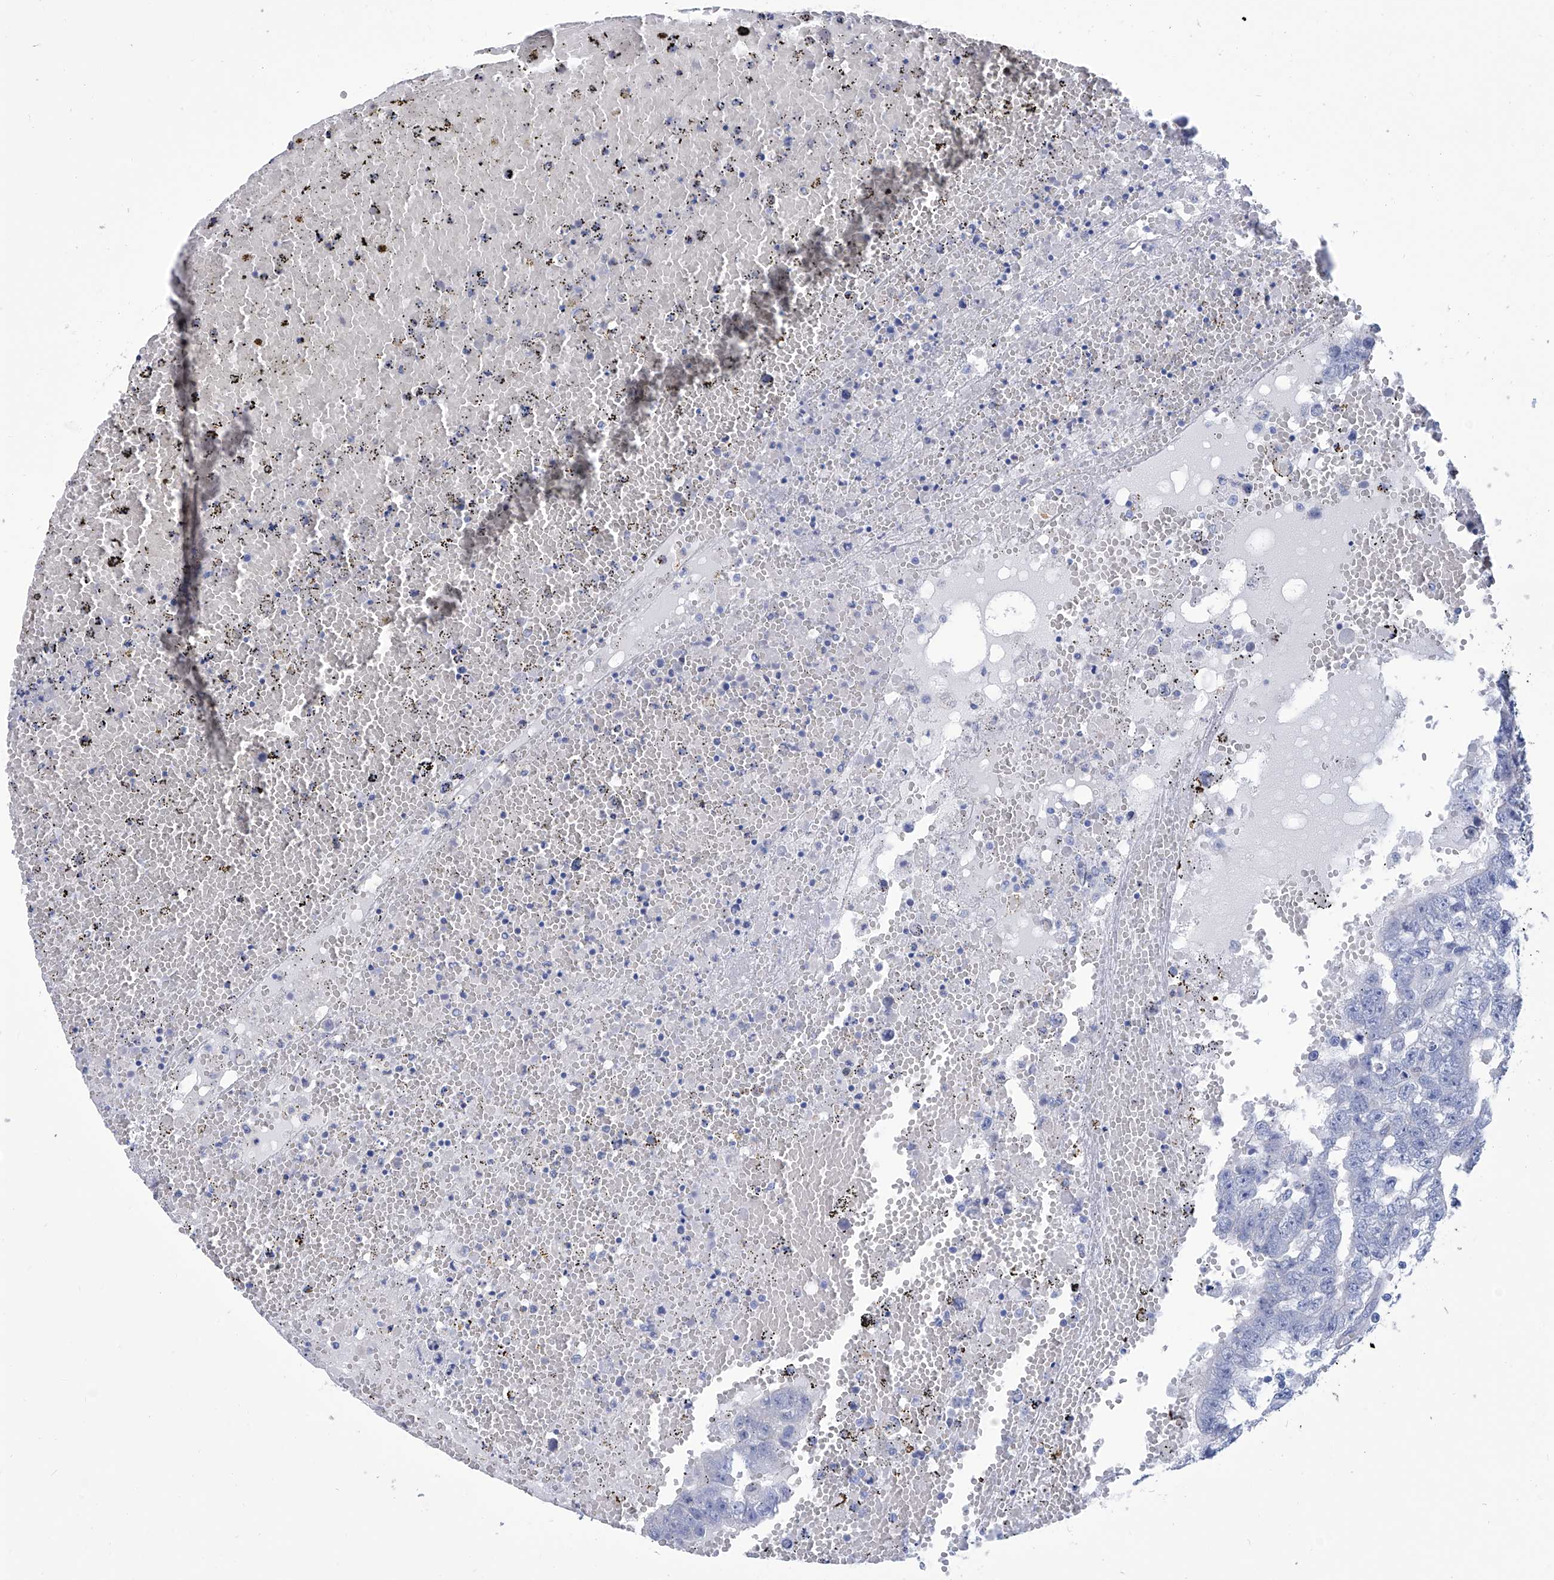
{"staining": {"intensity": "negative", "quantity": "none", "location": "none"}, "tissue": "testis cancer", "cell_type": "Tumor cells", "image_type": "cancer", "snomed": [{"axis": "morphology", "description": "Carcinoma, Embryonal, NOS"}, {"axis": "topography", "description": "Testis"}], "caption": "This is an immunohistochemistry (IHC) photomicrograph of human testis cancer. There is no positivity in tumor cells.", "gene": "SMS", "patient": {"sex": "male", "age": 25}}